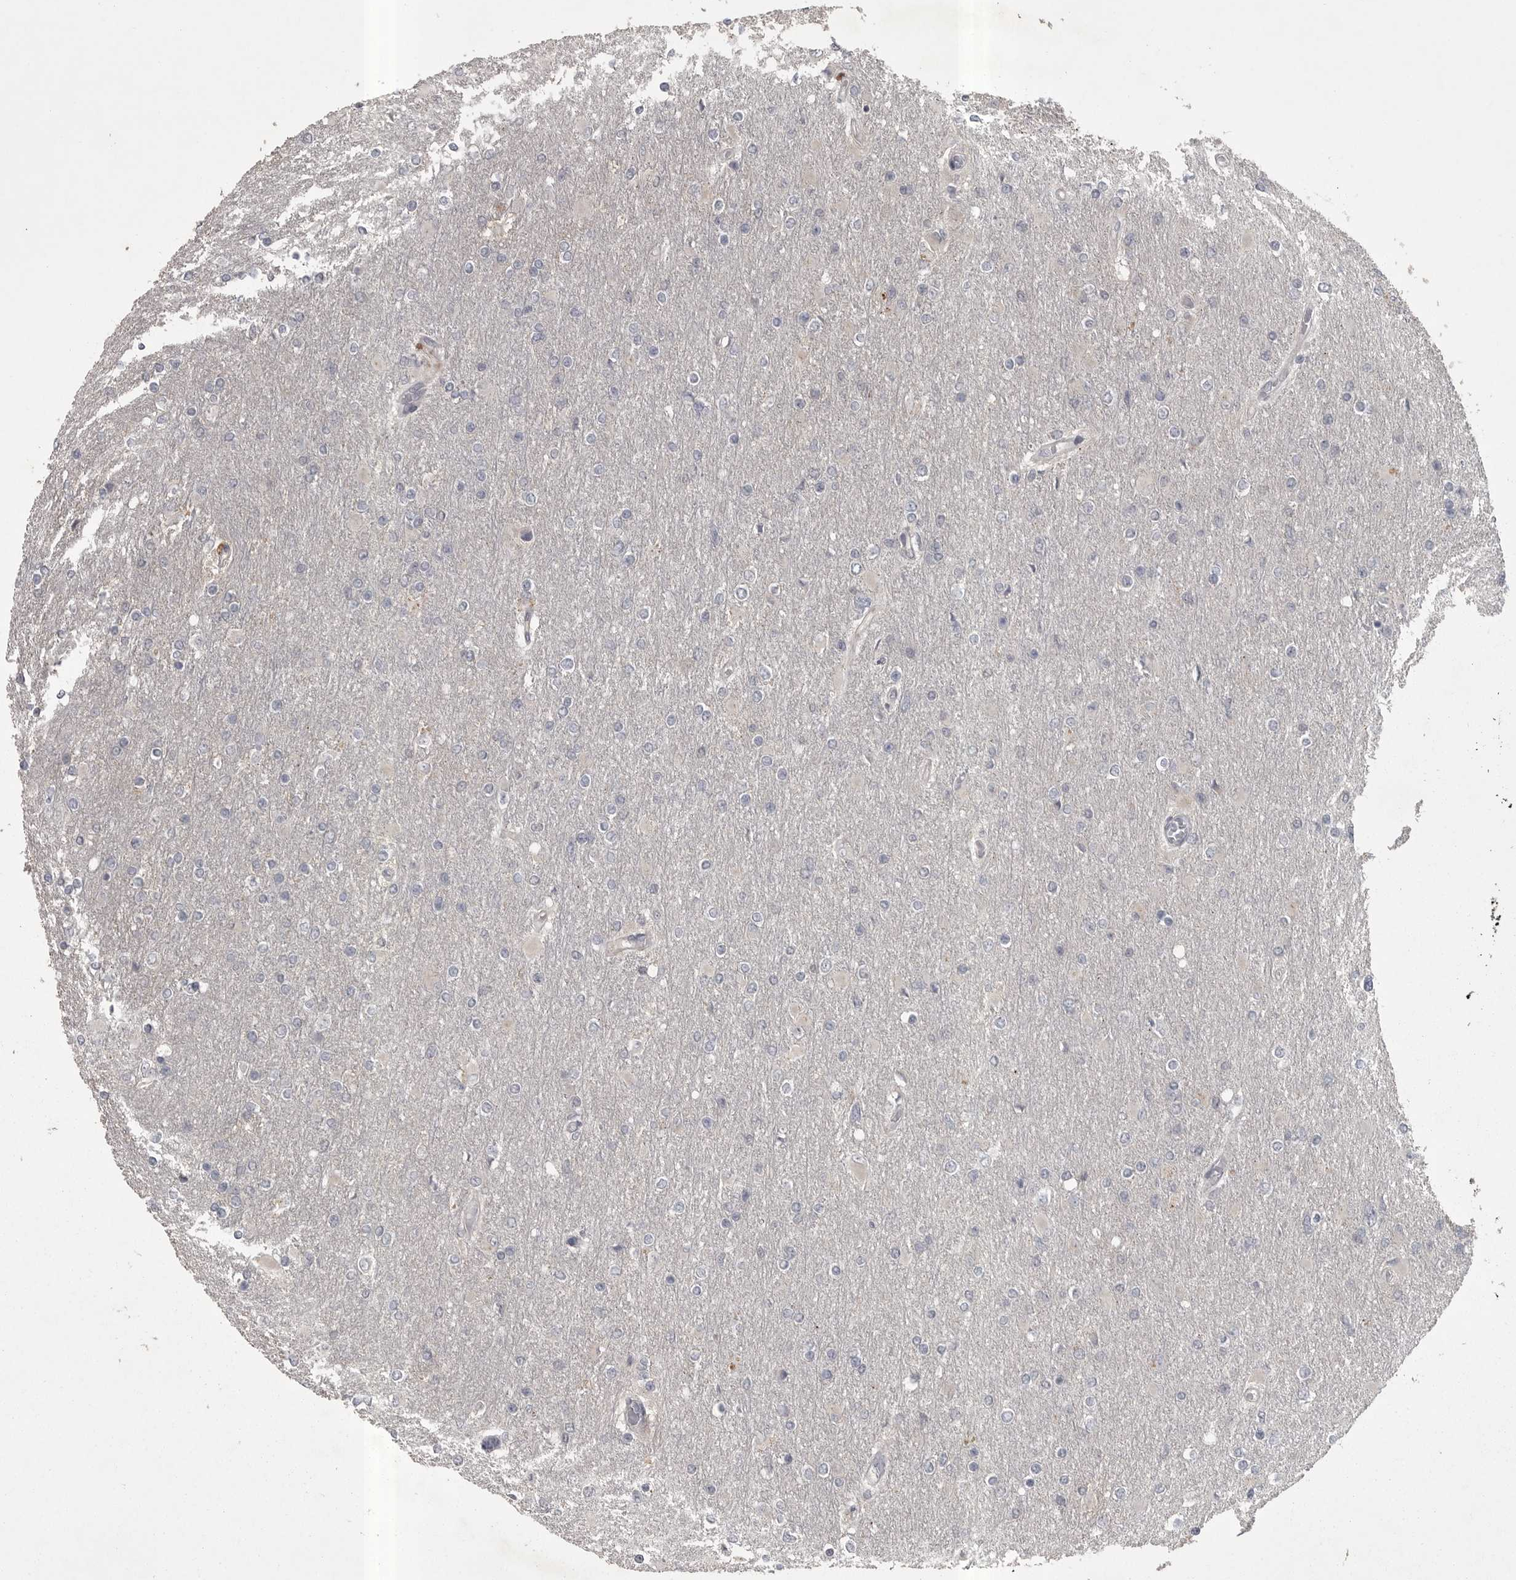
{"staining": {"intensity": "negative", "quantity": "none", "location": "none"}, "tissue": "glioma", "cell_type": "Tumor cells", "image_type": "cancer", "snomed": [{"axis": "morphology", "description": "Glioma, malignant, High grade"}, {"axis": "topography", "description": "Cerebral cortex"}], "caption": "An immunohistochemistry (IHC) micrograph of high-grade glioma (malignant) is shown. There is no staining in tumor cells of high-grade glioma (malignant).", "gene": "PHF13", "patient": {"sex": "female", "age": 36}}